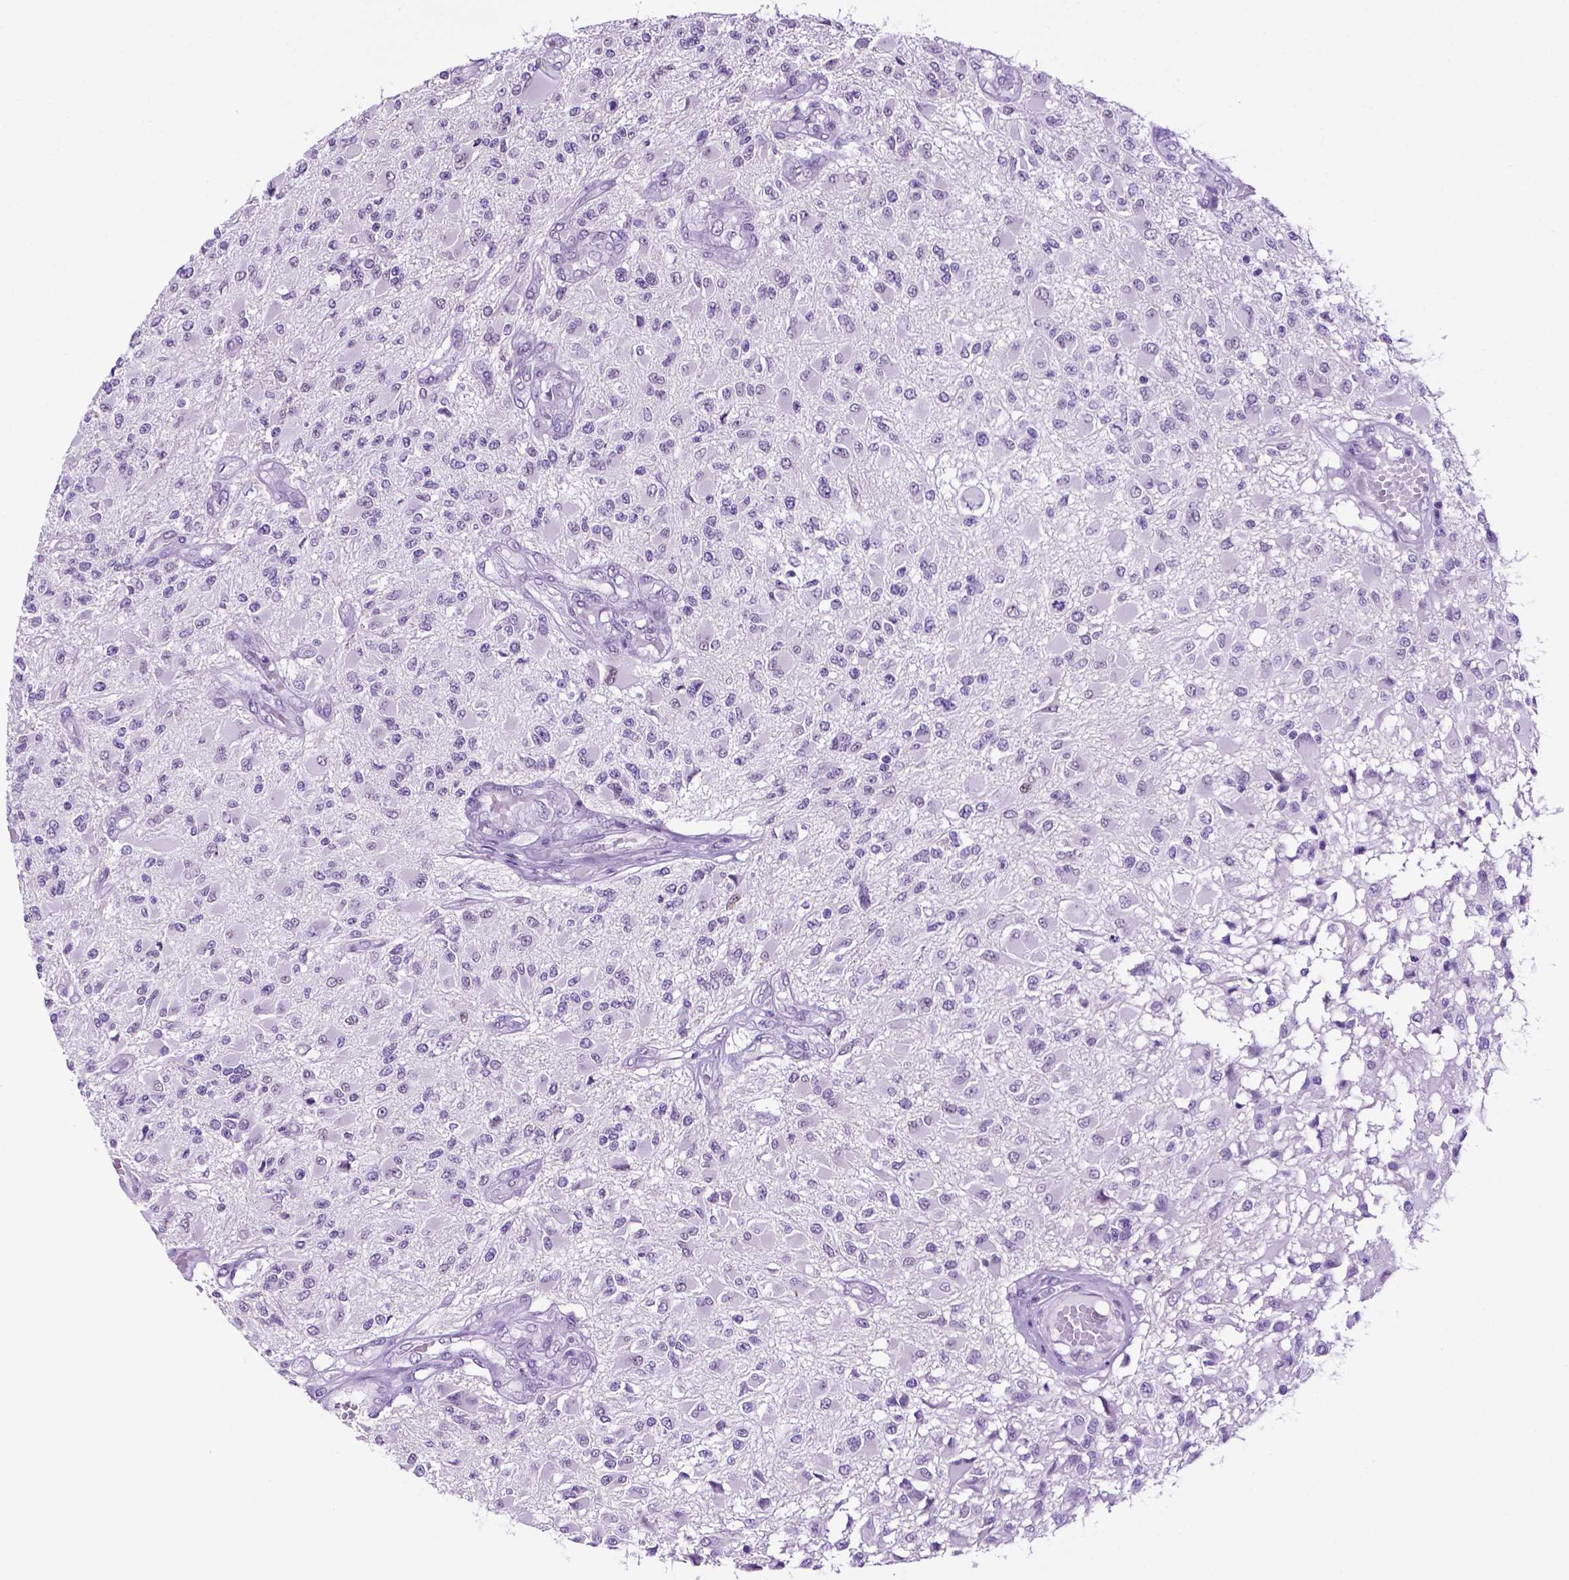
{"staining": {"intensity": "negative", "quantity": "none", "location": "none"}, "tissue": "glioma", "cell_type": "Tumor cells", "image_type": "cancer", "snomed": [{"axis": "morphology", "description": "Glioma, malignant, High grade"}, {"axis": "topography", "description": "Brain"}], "caption": "Immunohistochemistry of malignant glioma (high-grade) demonstrates no positivity in tumor cells.", "gene": "TACSTD2", "patient": {"sex": "female", "age": 63}}